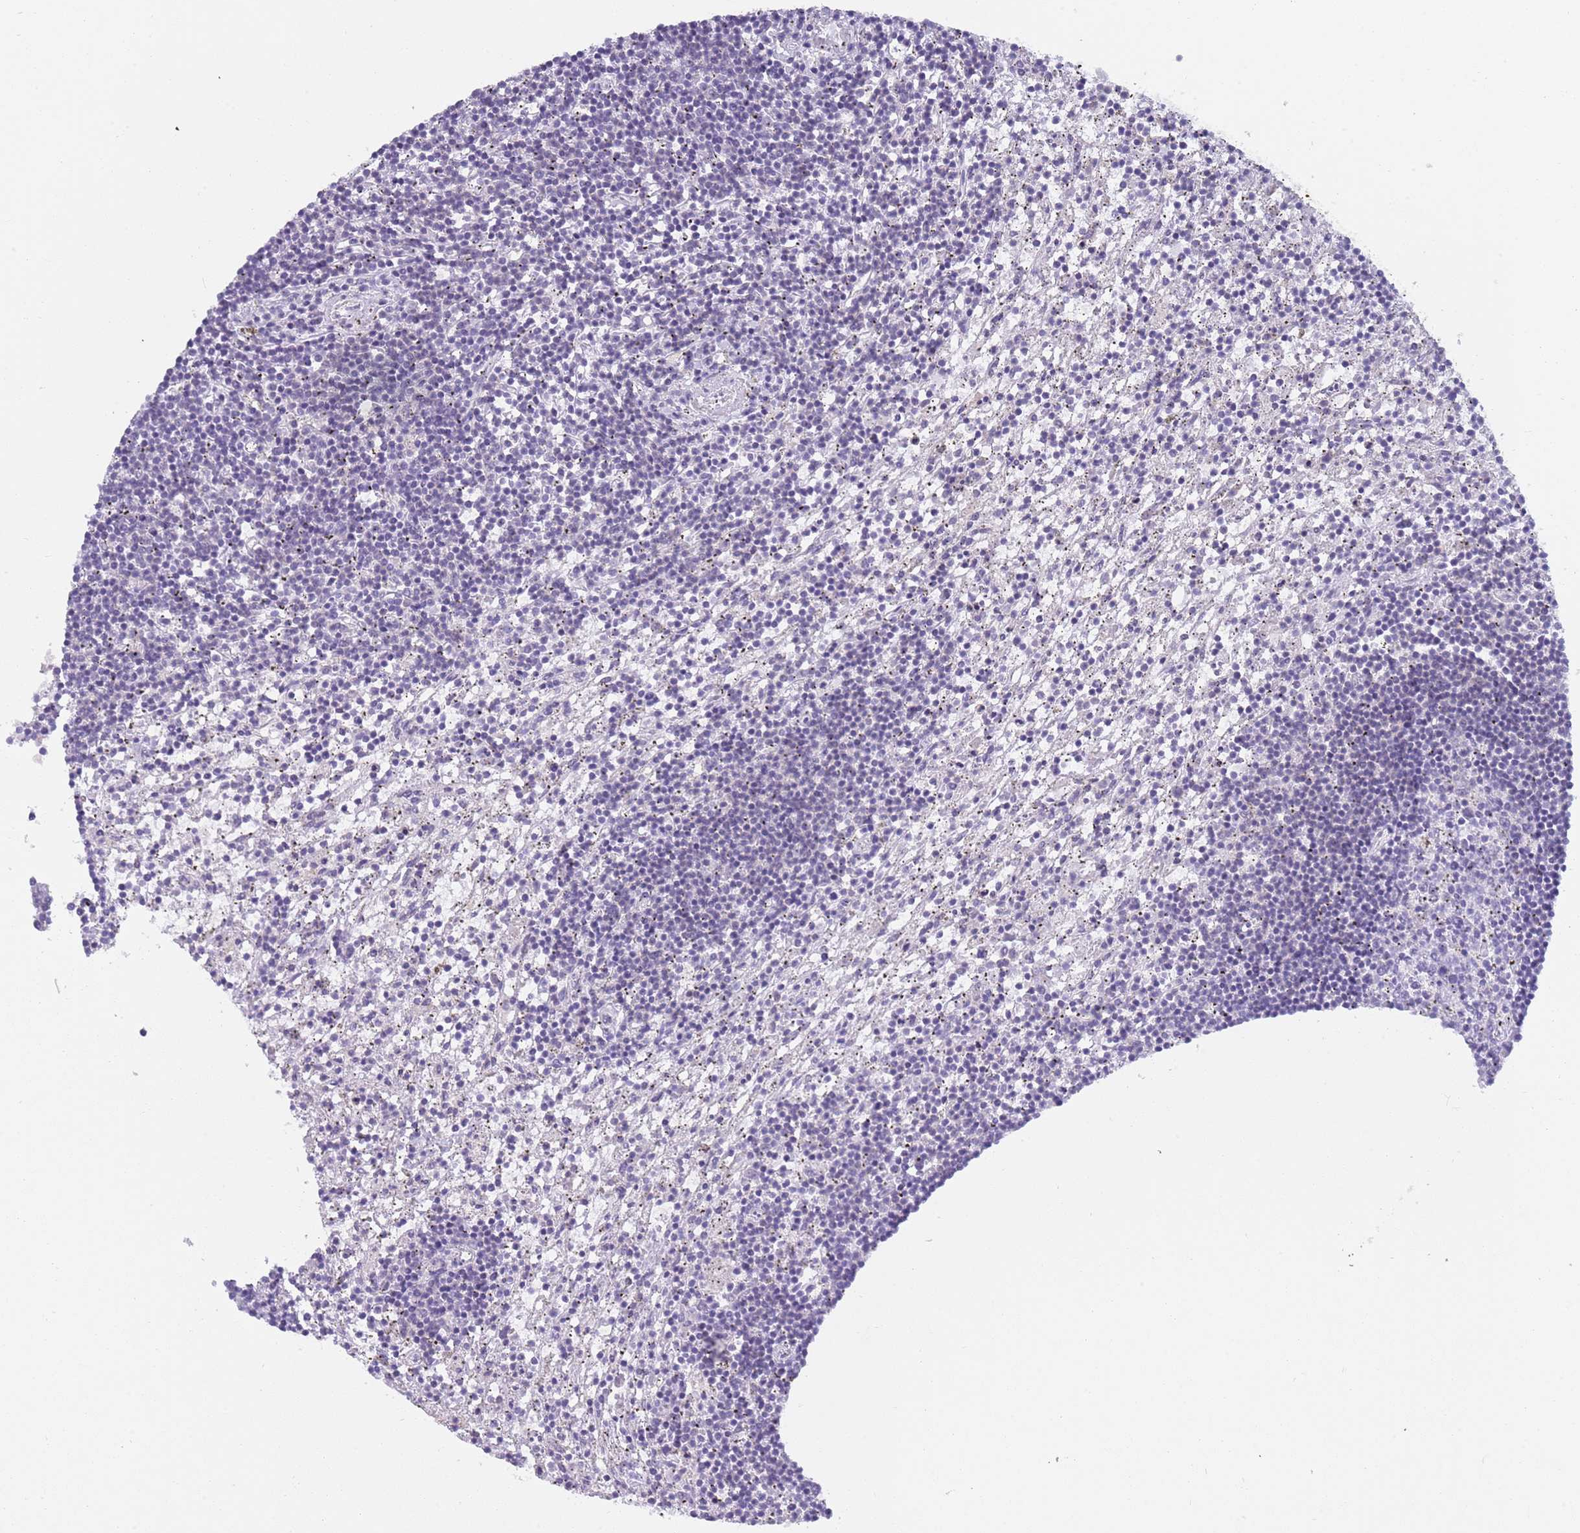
{"staining": {"intensity": "negative", "quantity": "none", "location": "none"}, "tissue": "lymphoma", "cell_type": "Tumor cells", "image_type": "cancer", "snomed": [{"axis": "morphology", "description": "Malignant lymphoma, non-Hodgkin's type, Low grade"}, {"axis": "topography", "description": "Spleen"}], "caption": "Protein analysis of lymphoma shows no significant expression in tumor cells. (Immunohistochemistry (ihc), brightfield microscopy, high magnification).", "gene": "SEPHS2", "patient": {"sex": "male", "age": 76}}